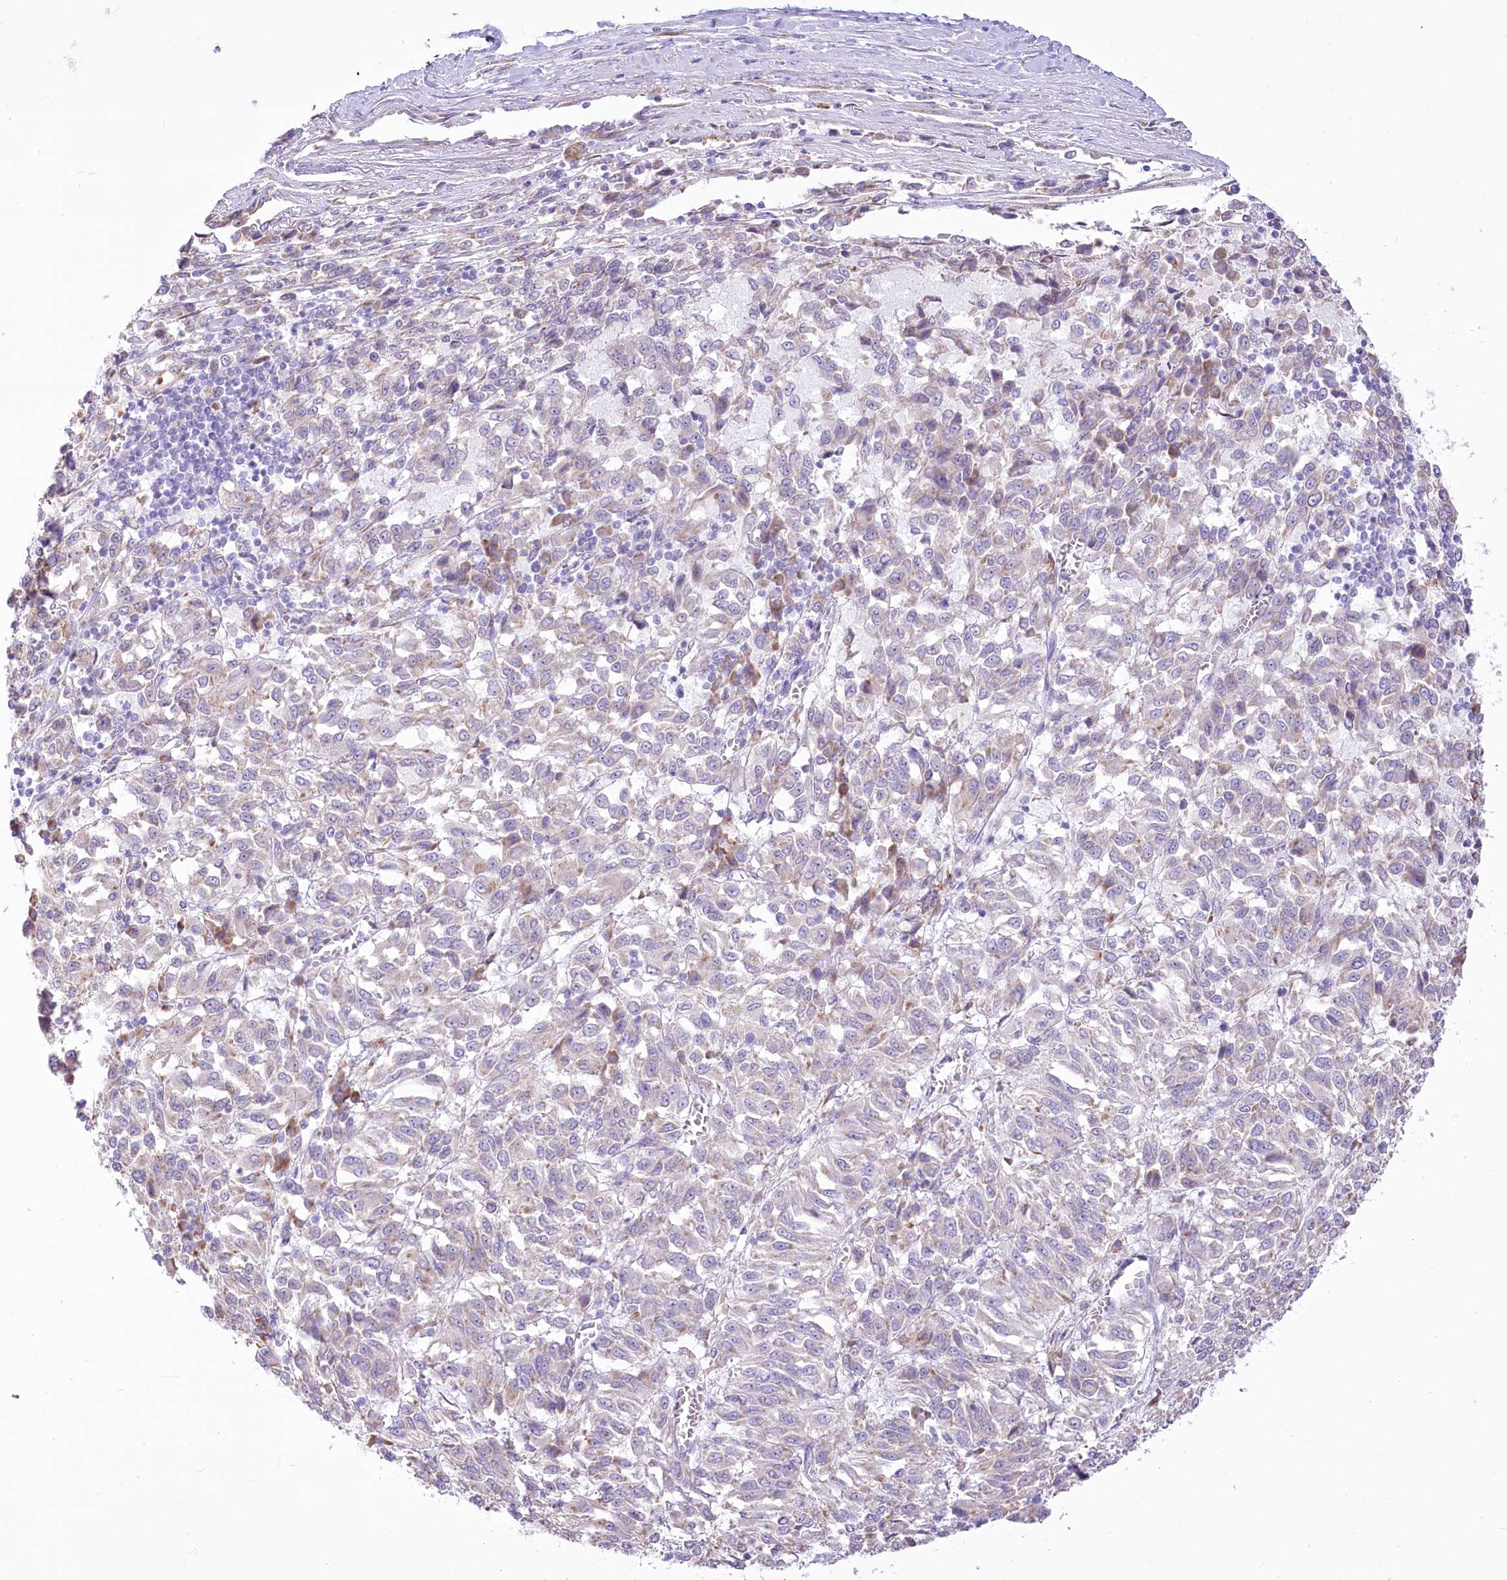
{"staining": {"intensity": "negative", "quantity": "none", "location": "none"}, "tissue": "melanoma", "cell_type": "Tumor cells", "image_type": "cancer", "snomed": [{"axis": "morphology", "description": "Malignant melanoma, Metastatic site"}, {"axis": "topography", "description": "Lung"}], "caption": "High power microscopy micrograph of an immunohistochemistry micrograph of melanoma, revealing no significant staining in tumor cells.", "gene": "STT3B", "patient": {"sex": "male", "age": 64}}